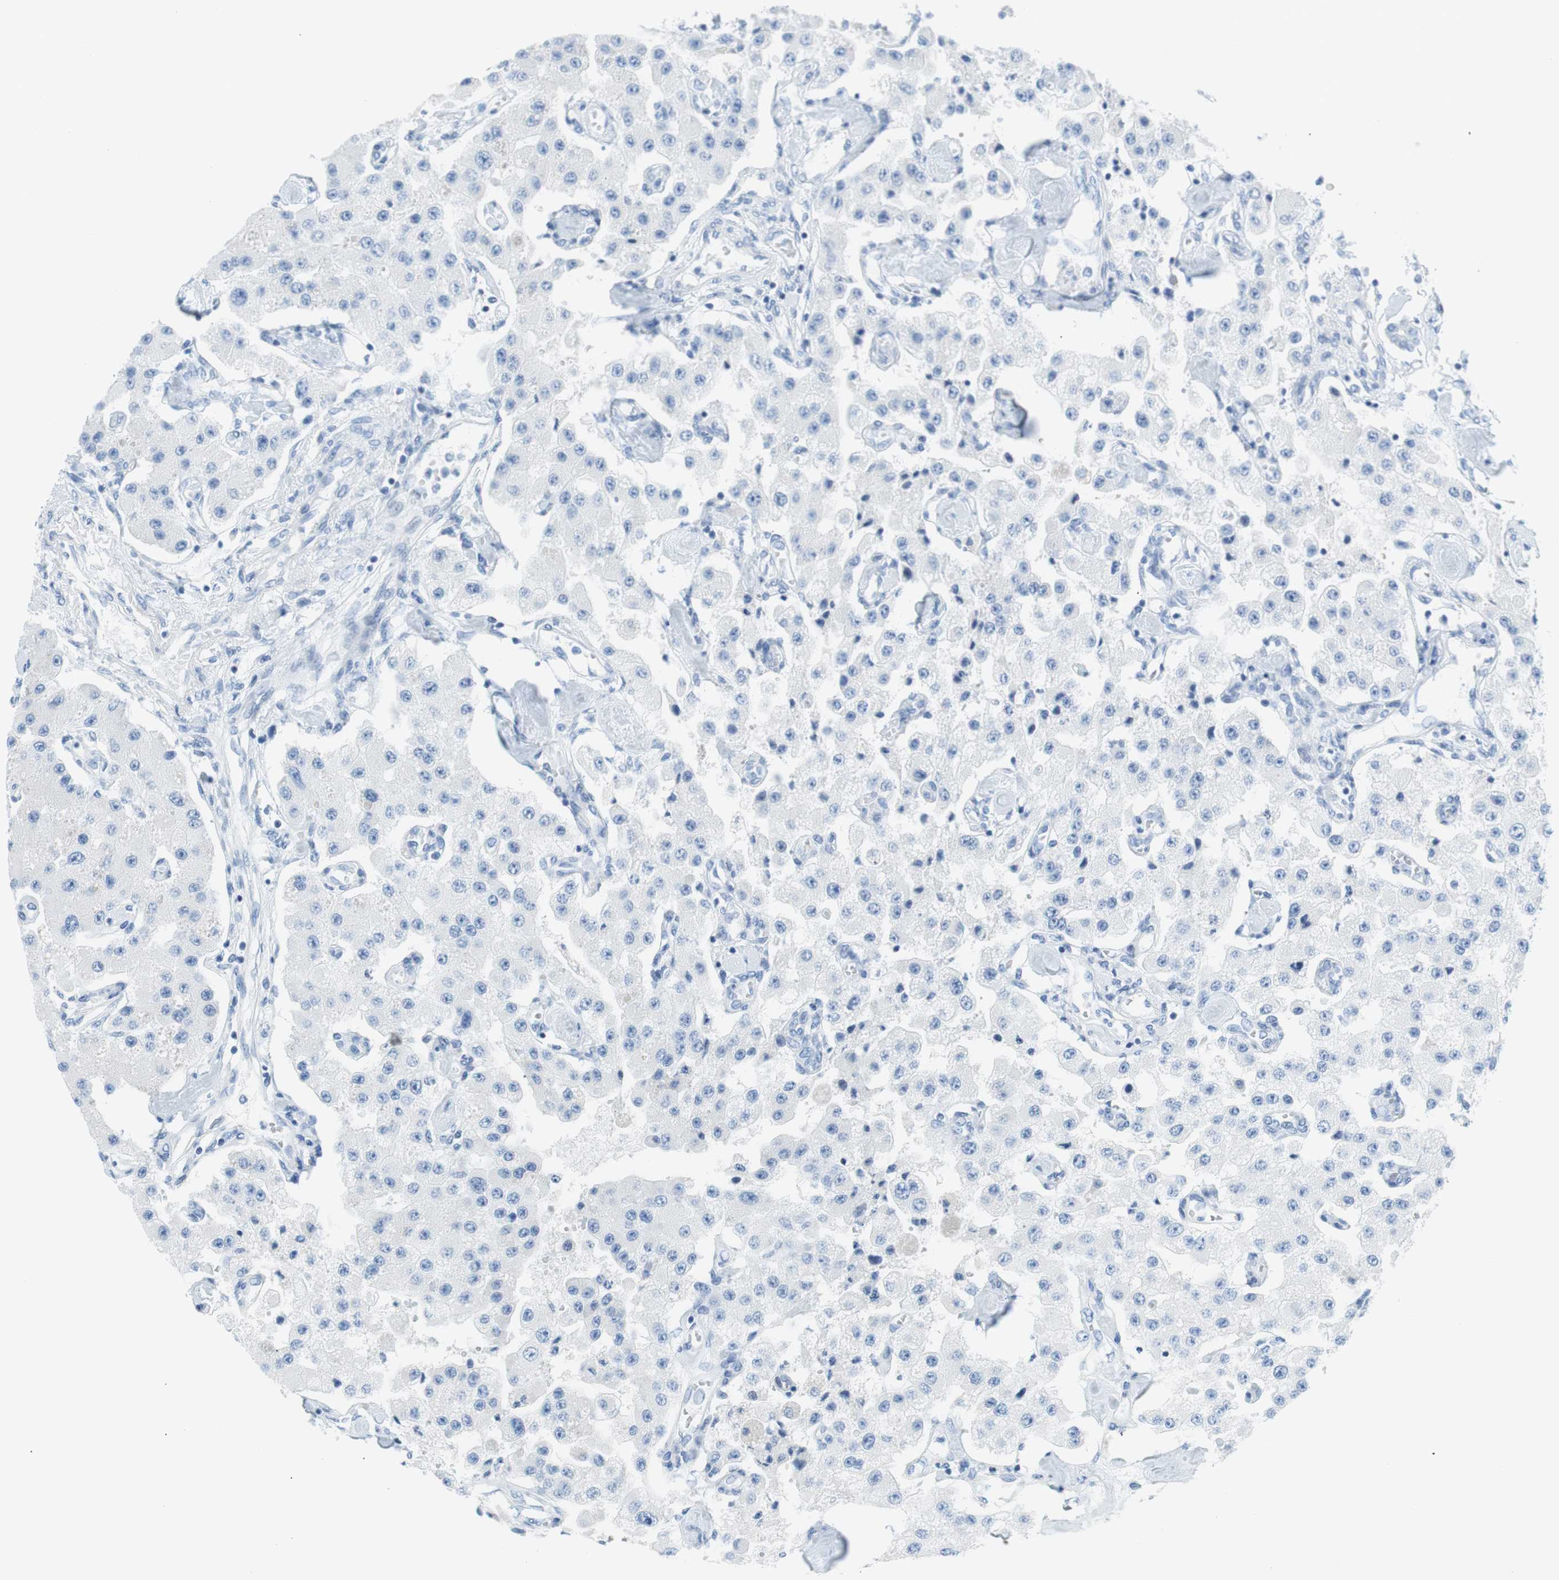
{"staining": {"intensity": "negative", "quantity": "none", "location": "none"}, "tissue": "carcinoid", "cell_type": "Tumor cells", "image_type": "cancer", "snomed": [{"axis": "morphology", "description": "Carcinoid, malignant, NOS"}, {"axis": "topography", "description": "Pancreas"}], "caption": "An IHC photomicrograph of carcinoid is shown. There is no staining in tumor cells of carcinoid.", "gene": "MYH1", "patient": {"sex": "male", "age": 41}}